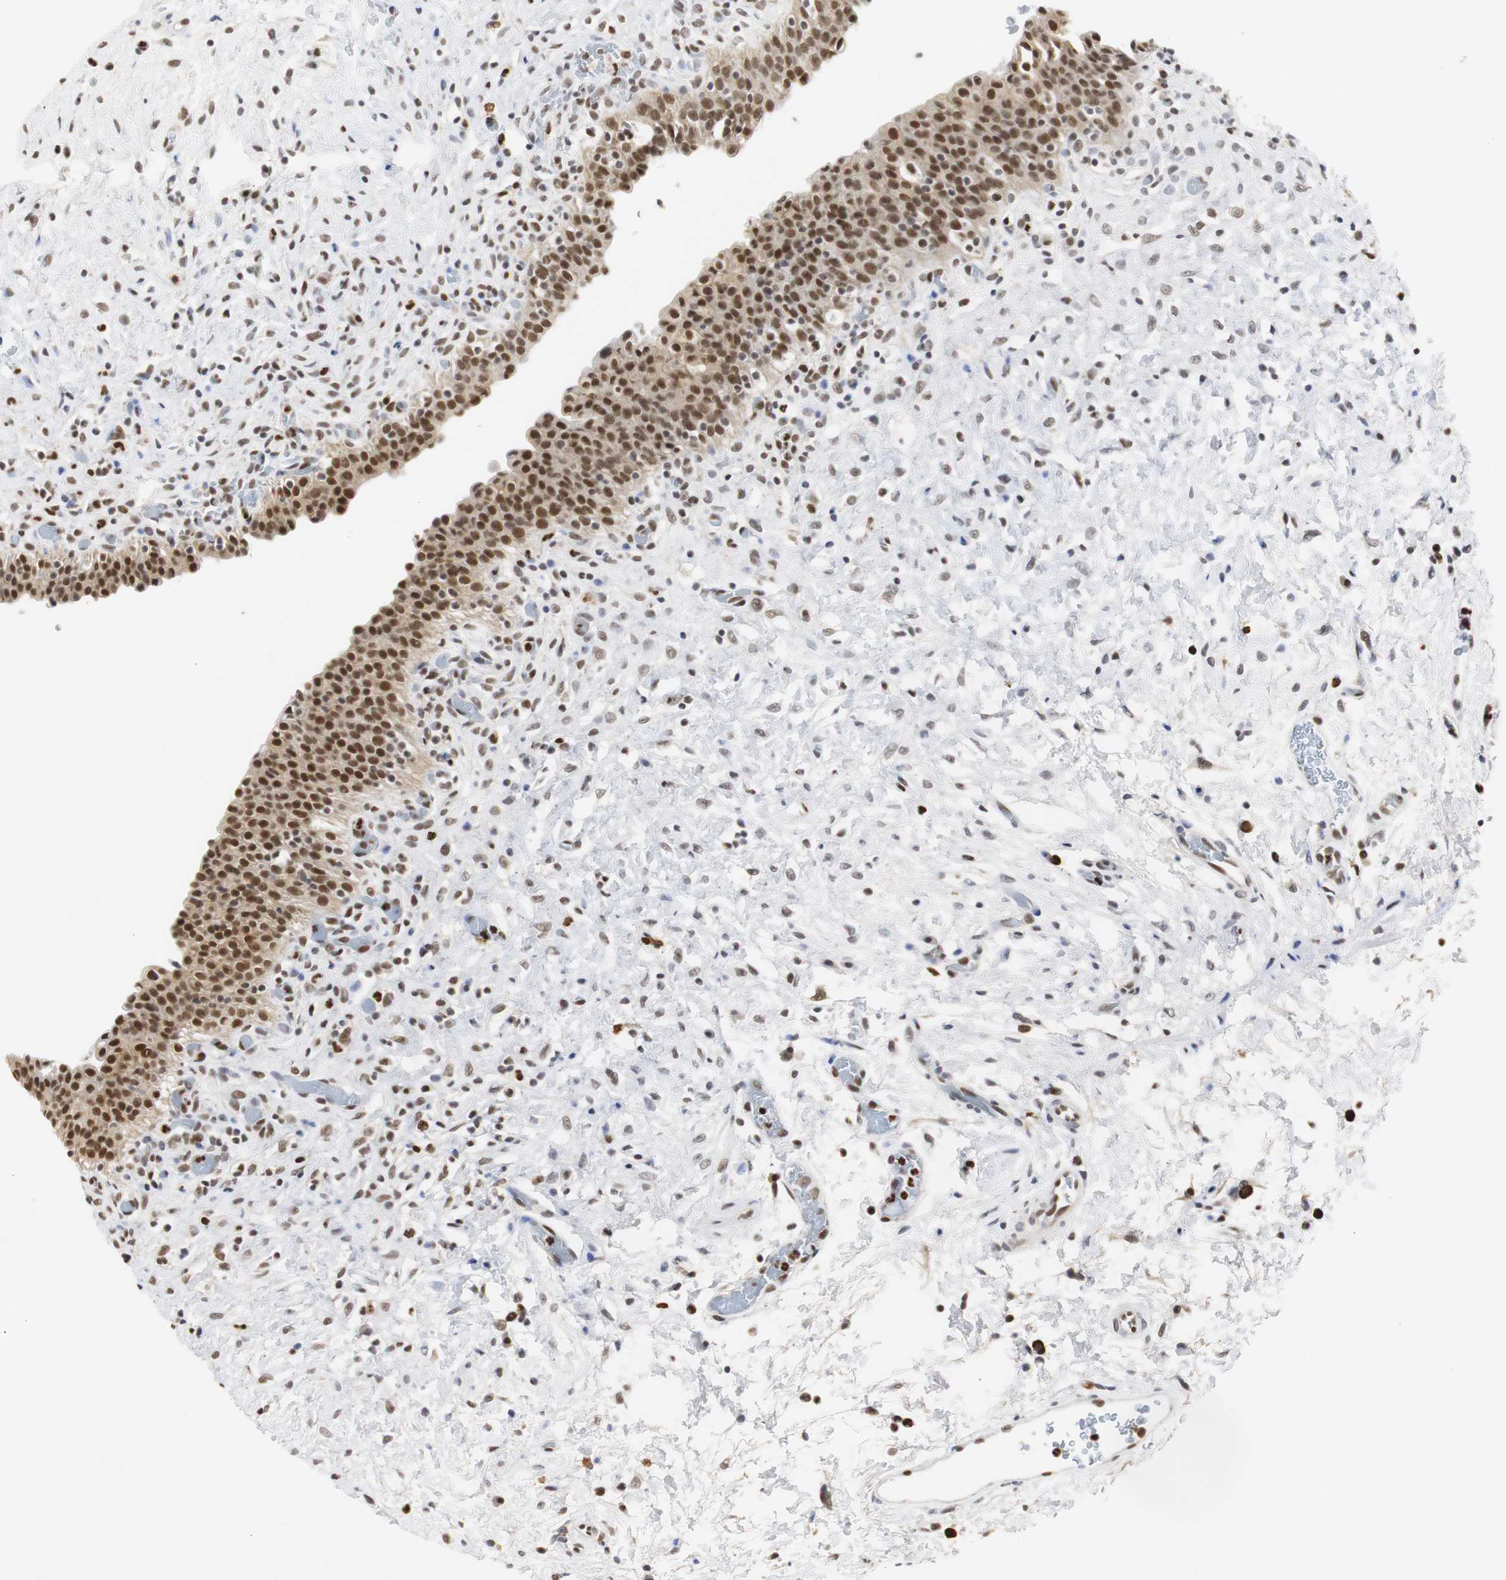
{"staining": {"intensity": "strong", "quantity": ">75%", "location": "nuclear"}, "tissue": "urinary bladder", "cell_type": "Urothelial cells", "image_type": "normal", "snomed": [{"axis": "morphology", "description": "Normal tissue, NOS"}, {"axis": "topography", "description": "Urinary bladder"}], "caption": "DAB immunohistochemical staining of unremarkable human urinary bladder displays strong nuclear protein expression in about >75% of urothelial cells.", "gene": "ZFC3H1", "patient": {"sex": "male", "age": 51}}